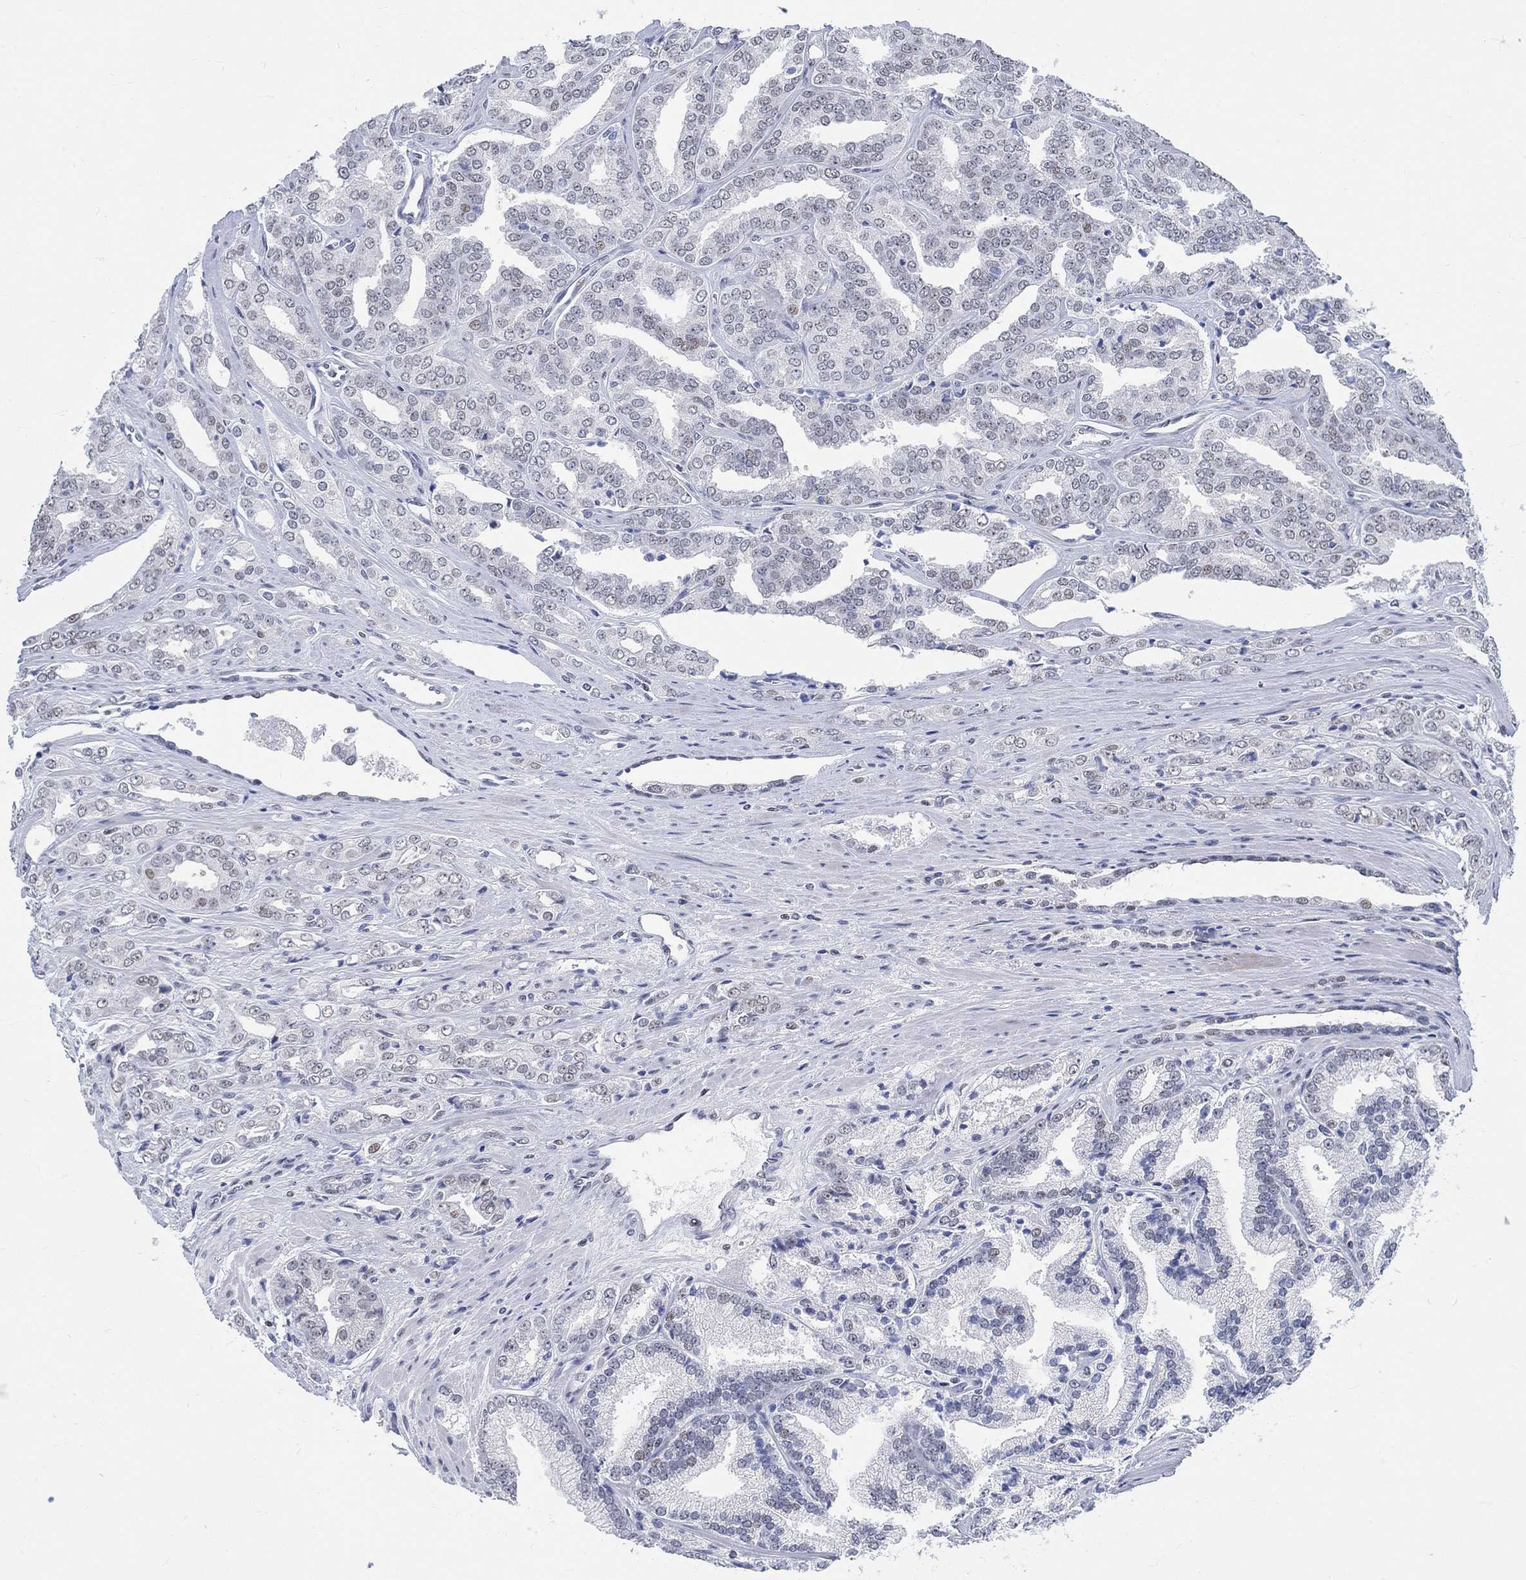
{"staining": {"intensity": "negative", "quantity": "none", "location": "none"}, "tissue": "prostate cancer", "cell_type": "Tumor cells", "image_type": "cancer", "snomed": [{"axis": "morphology", "description": "Adenocarcinoma, NOS"}, {"axis": "morphology", "description": "Adenocarcinoma, High grade"}, {"axis": "topography", "description": "Prostate"}], "caption": "An image of human adenocarcinoma (prostate) is negative for staining in tumor cells.", "gene": "KCNH8", "patient": {"sex": "male", "age": 70}}